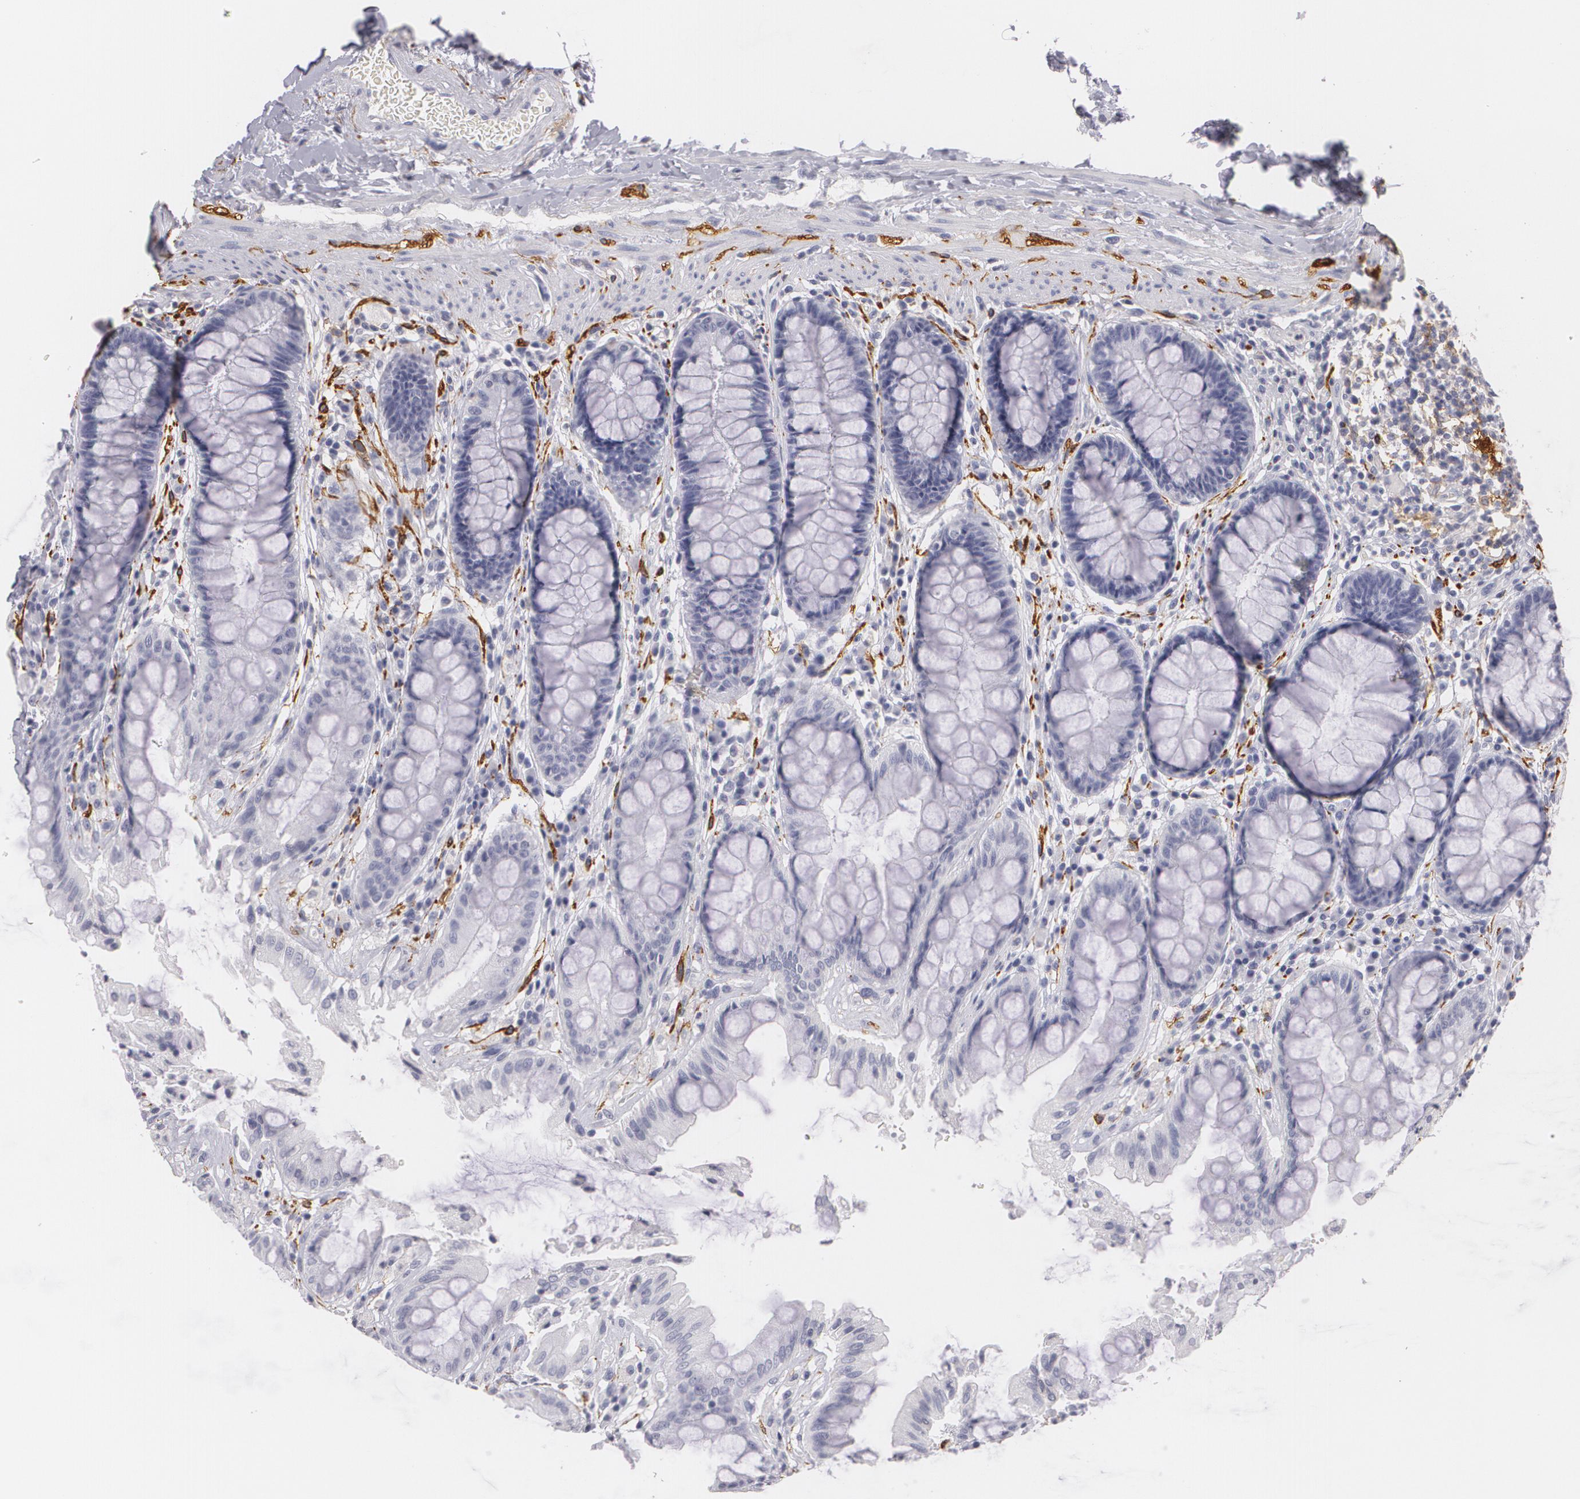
{"staining": {"intensity": "negative", "quantity": "none", "location": "none"}, "tissue": "rectum", "cell_type": "Glandular cells", "image_type": "normal", "snomed": [{"axis": "morphology", "description": "Normal tissue, NOS"}, {"axis": "topography", "description": "Rectum"}], "caption": "Rectum was stained to show a protein in brown. There is no significant expression in glandular cells. The staining was performed using DAB (3,3'-diaminobenzidine) to visualize the protein expression in brown, while the nuclei were stained in blue with hematoxylin (Magnification: 20x).", "gene": "NGFR", "patient": {"sex": "female", "age": 46}}